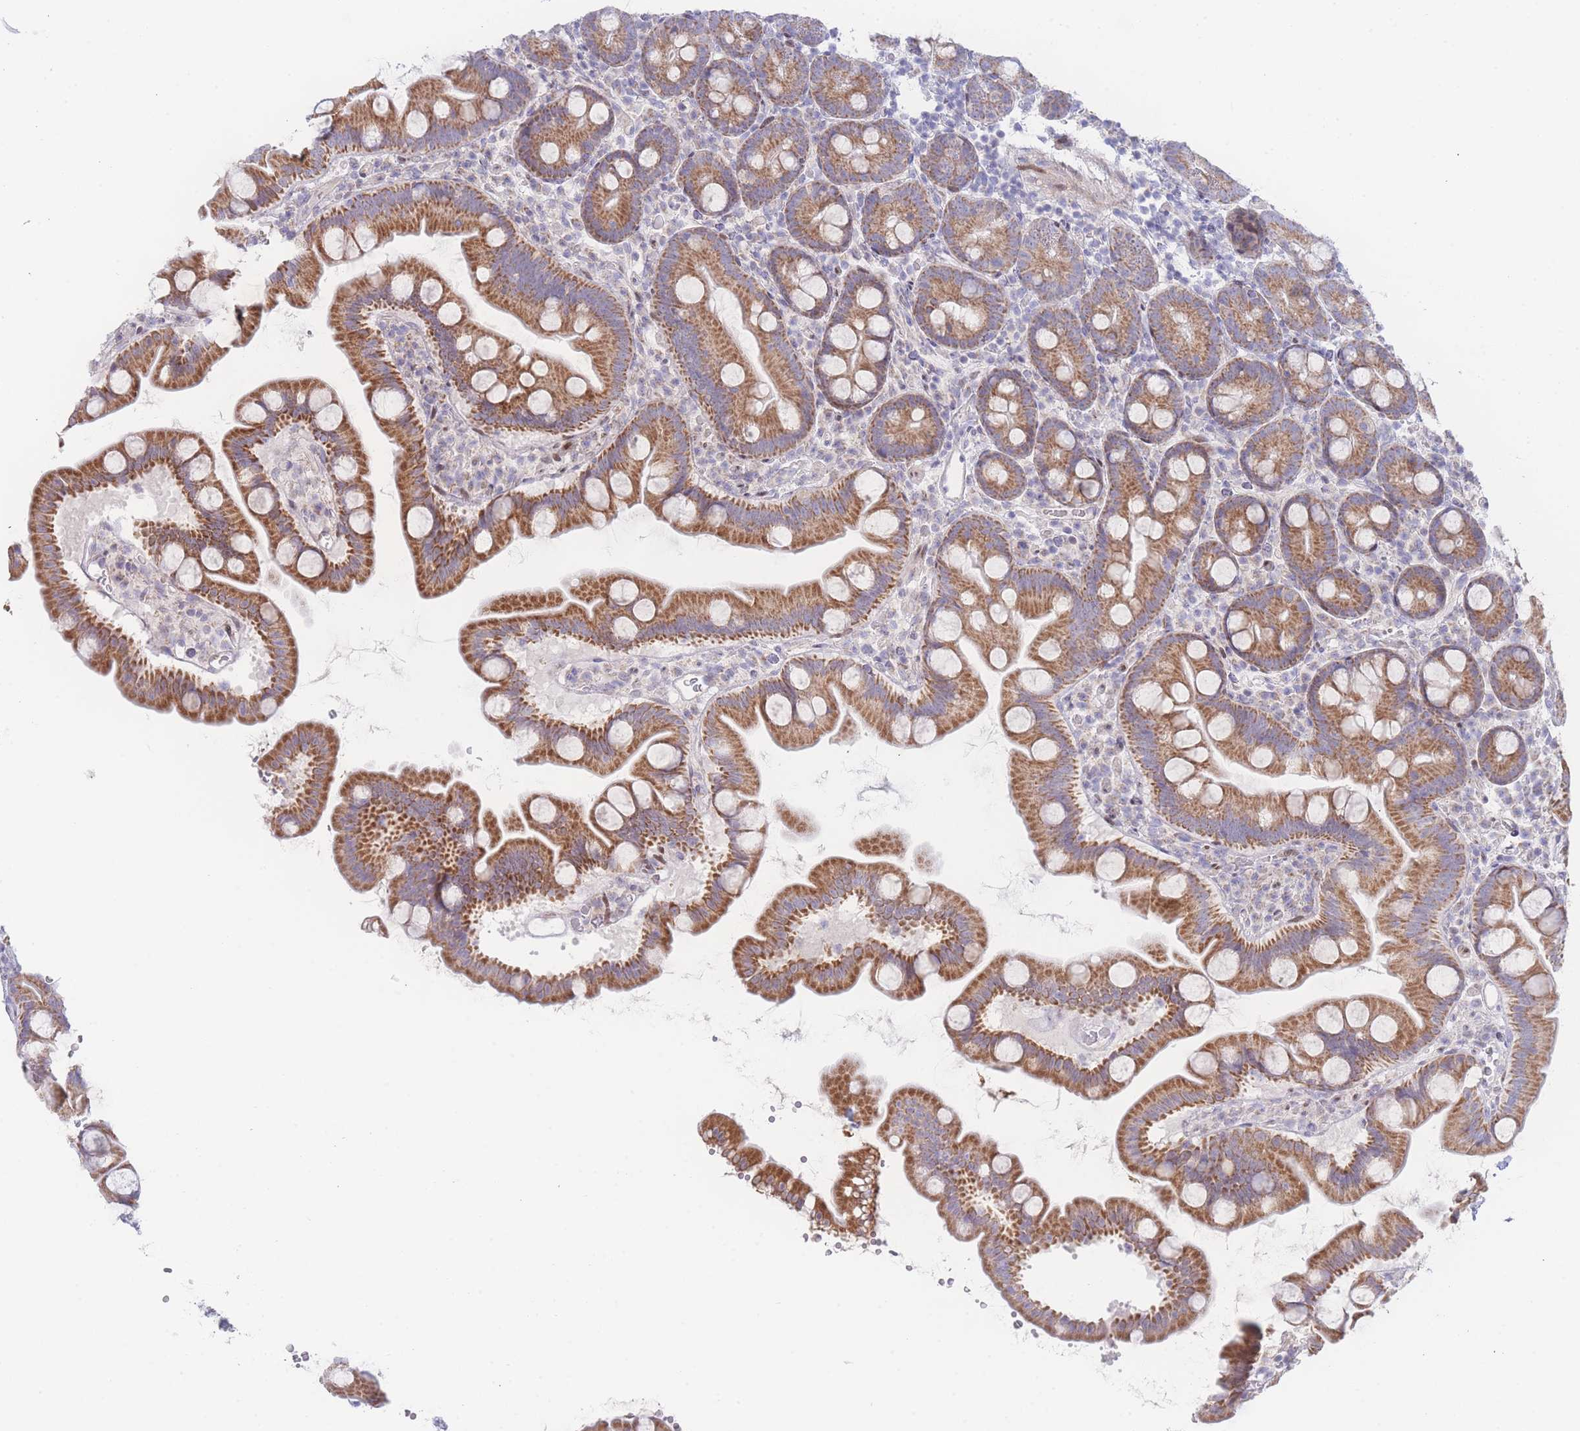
{"staining": {"intensity": "moderate", "quantity": ">75%", "location": "cytoplasmic/membranous"}, "tissue": "small intestine", "cell_type": "Glandular cells", "image_type": "normal", "snomed": [{"axis": "morphology", "description": "Normal tissue, NOS"}, {"axis": "topography", "description": "Small intestine"}], "caption": "Unremarkable small intestine exhibits moderate cytoplasmic/membranous expression in about >75% of glandular cells (Brightfield microscopy of DAB IHC at high magnification)..", "gene": "GPAM", "patient": {"sex": "female", "age": 68}}